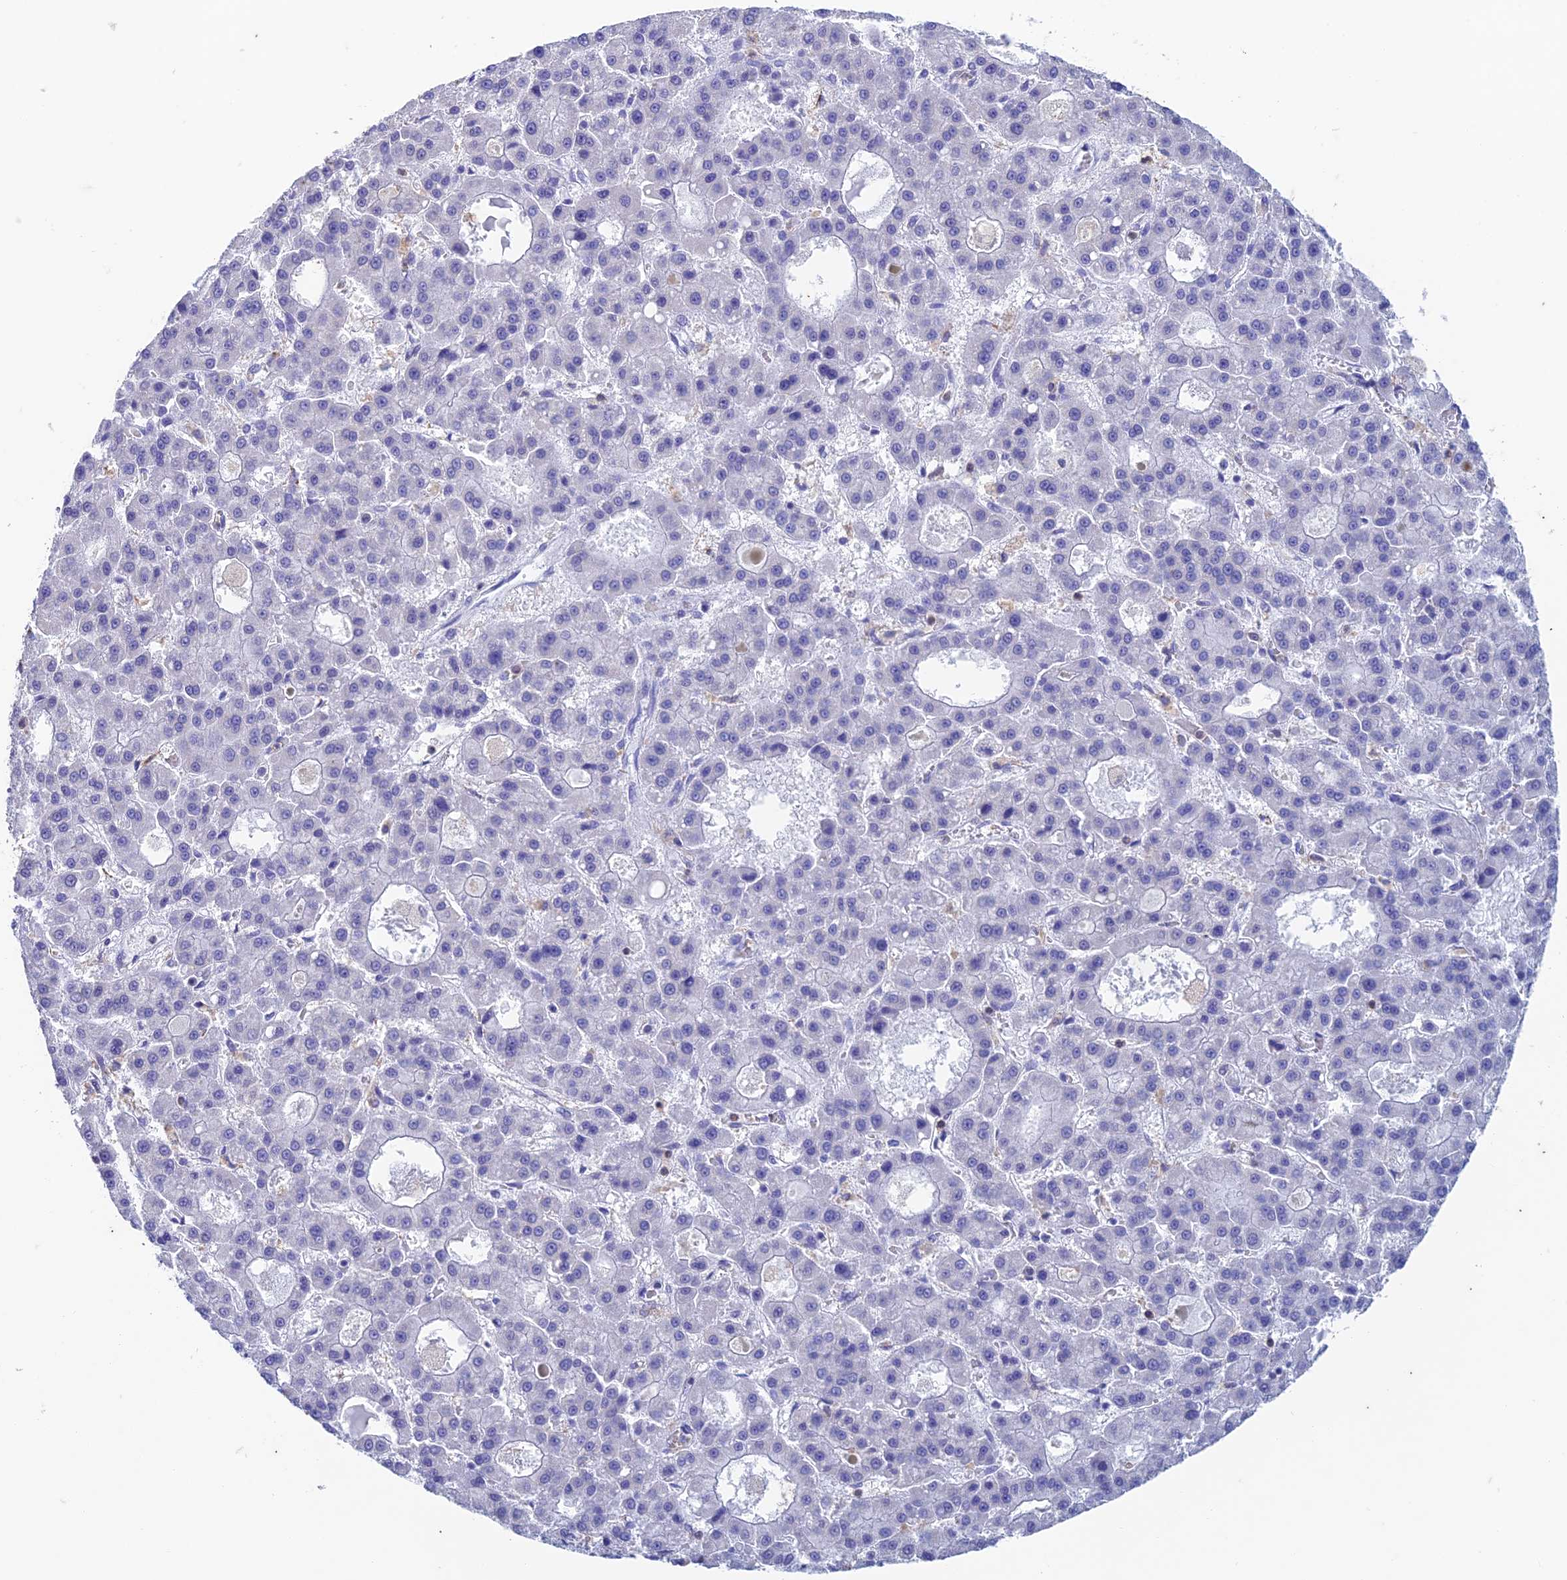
{"staining": {"intensity": "negative", "quantity": "none", "location": "none"}, "tissue": "liver cancer", "cell_type": "Tumor cells", "image_type": "cancer", "snomed": [{"axis": "morphology", "description": "Carcinoma, Hepatocellular, NOS"}, {"axis": "topography", "description": "Liver"}], "caption": "This is an IHC histopathology image of human hepatocellular carcinoma (liver). There is no staining in tumor cells.", "gene": "FGF7", "patient": {"sex": "male", "age": 70}}